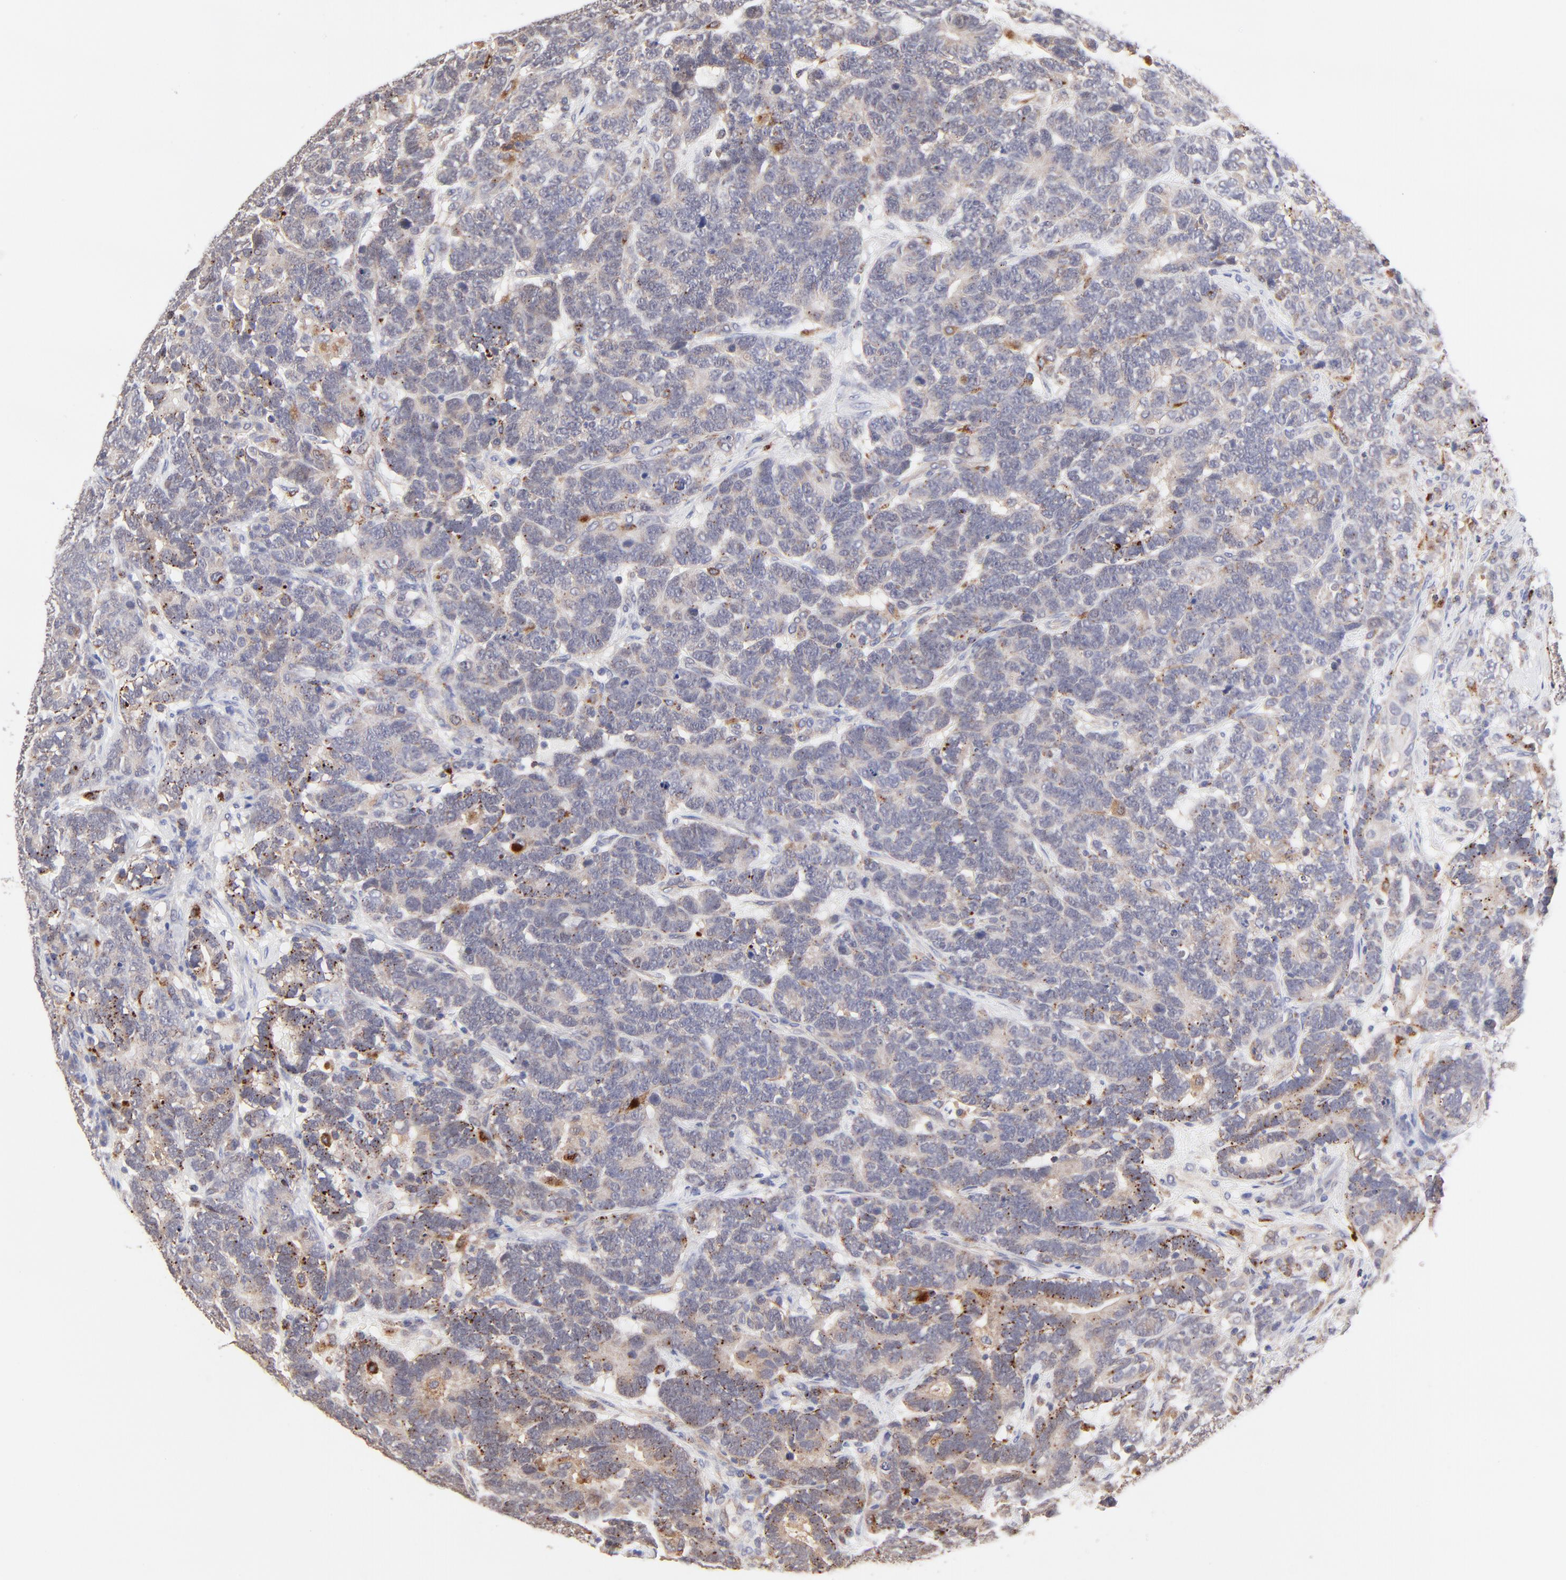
{"staining": {"intensity": "weak", "quantity": "<25%", "location": "cytoplasmic/membranous"}, "tissue": "testis cancer", "cell_type": "Tumor cells", "image_type": "cancer", "snomed": [{"axis": "morphology", "description": "Carcinoma, Embryonal, NOS"}, {"axis": "topography", "description": "Testis"}], "caption": "Immunohistochemical staining of human testis cancer demonstrates no significant positivity in tumor cells.", "gene": "PDE4B", "patient": {"sex": "male", "age": 26}}